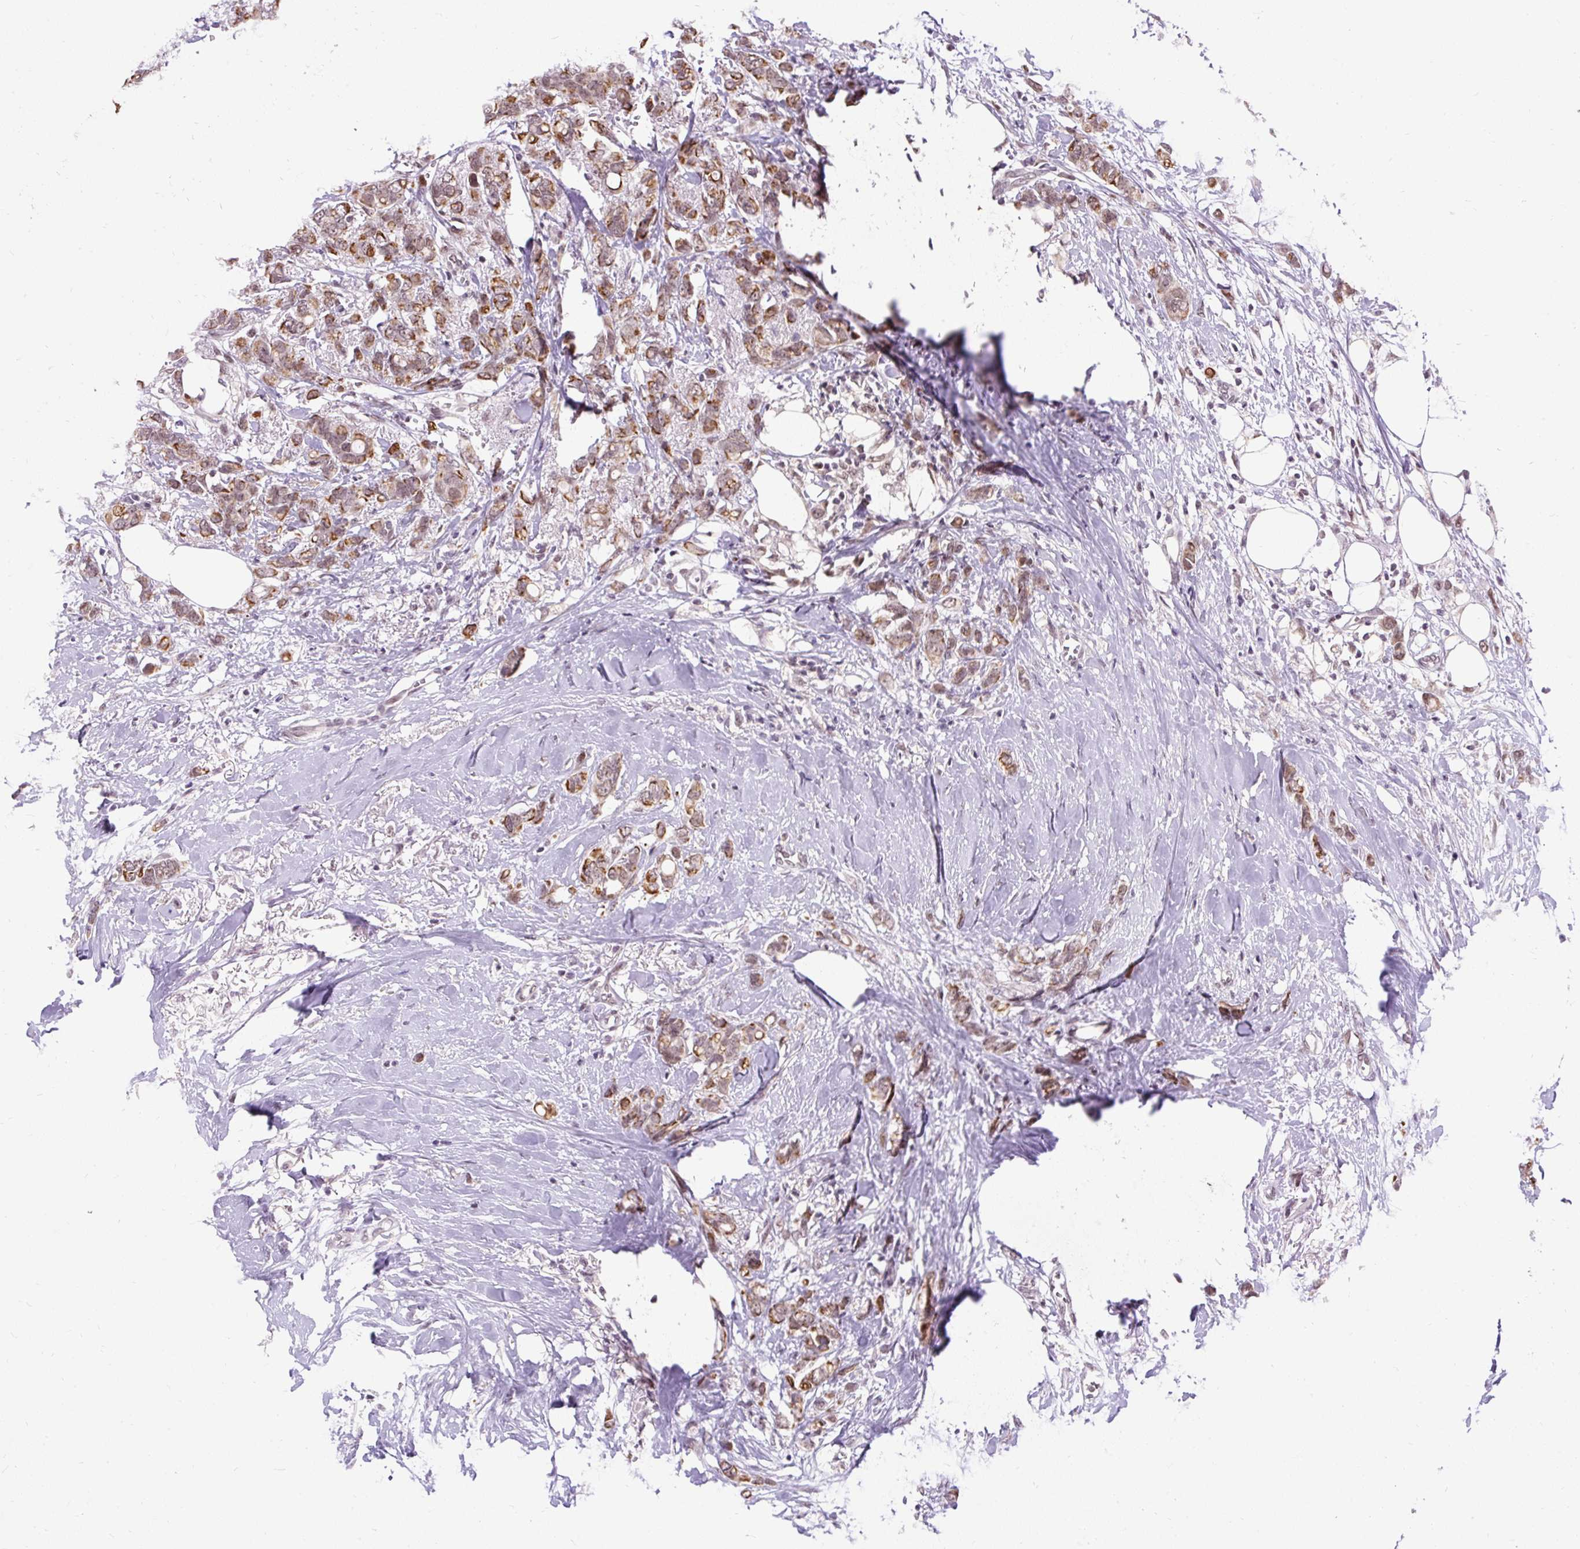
{"staining": {"intensity": "moderate", "quantity": ">75%", "location": "cytoplasmic/membranous"}, "tissue": "breast cancer", "cell_type": "Tumor cells", "image_type": "cancer", "snomed": [{"axis": "morphology", "description": "Lobular carcinoma"}, {"axis": "topography", "description": "Breast"}], "caption": "Immunohistochemical staining of human breast lobular carcinoma demonstrates medium levels of moderate cytoplasmic/membranous expression in about >75% of tumor cells.", "gene": "ZNF672", "patient": {"sex": "female", "age": 91}}